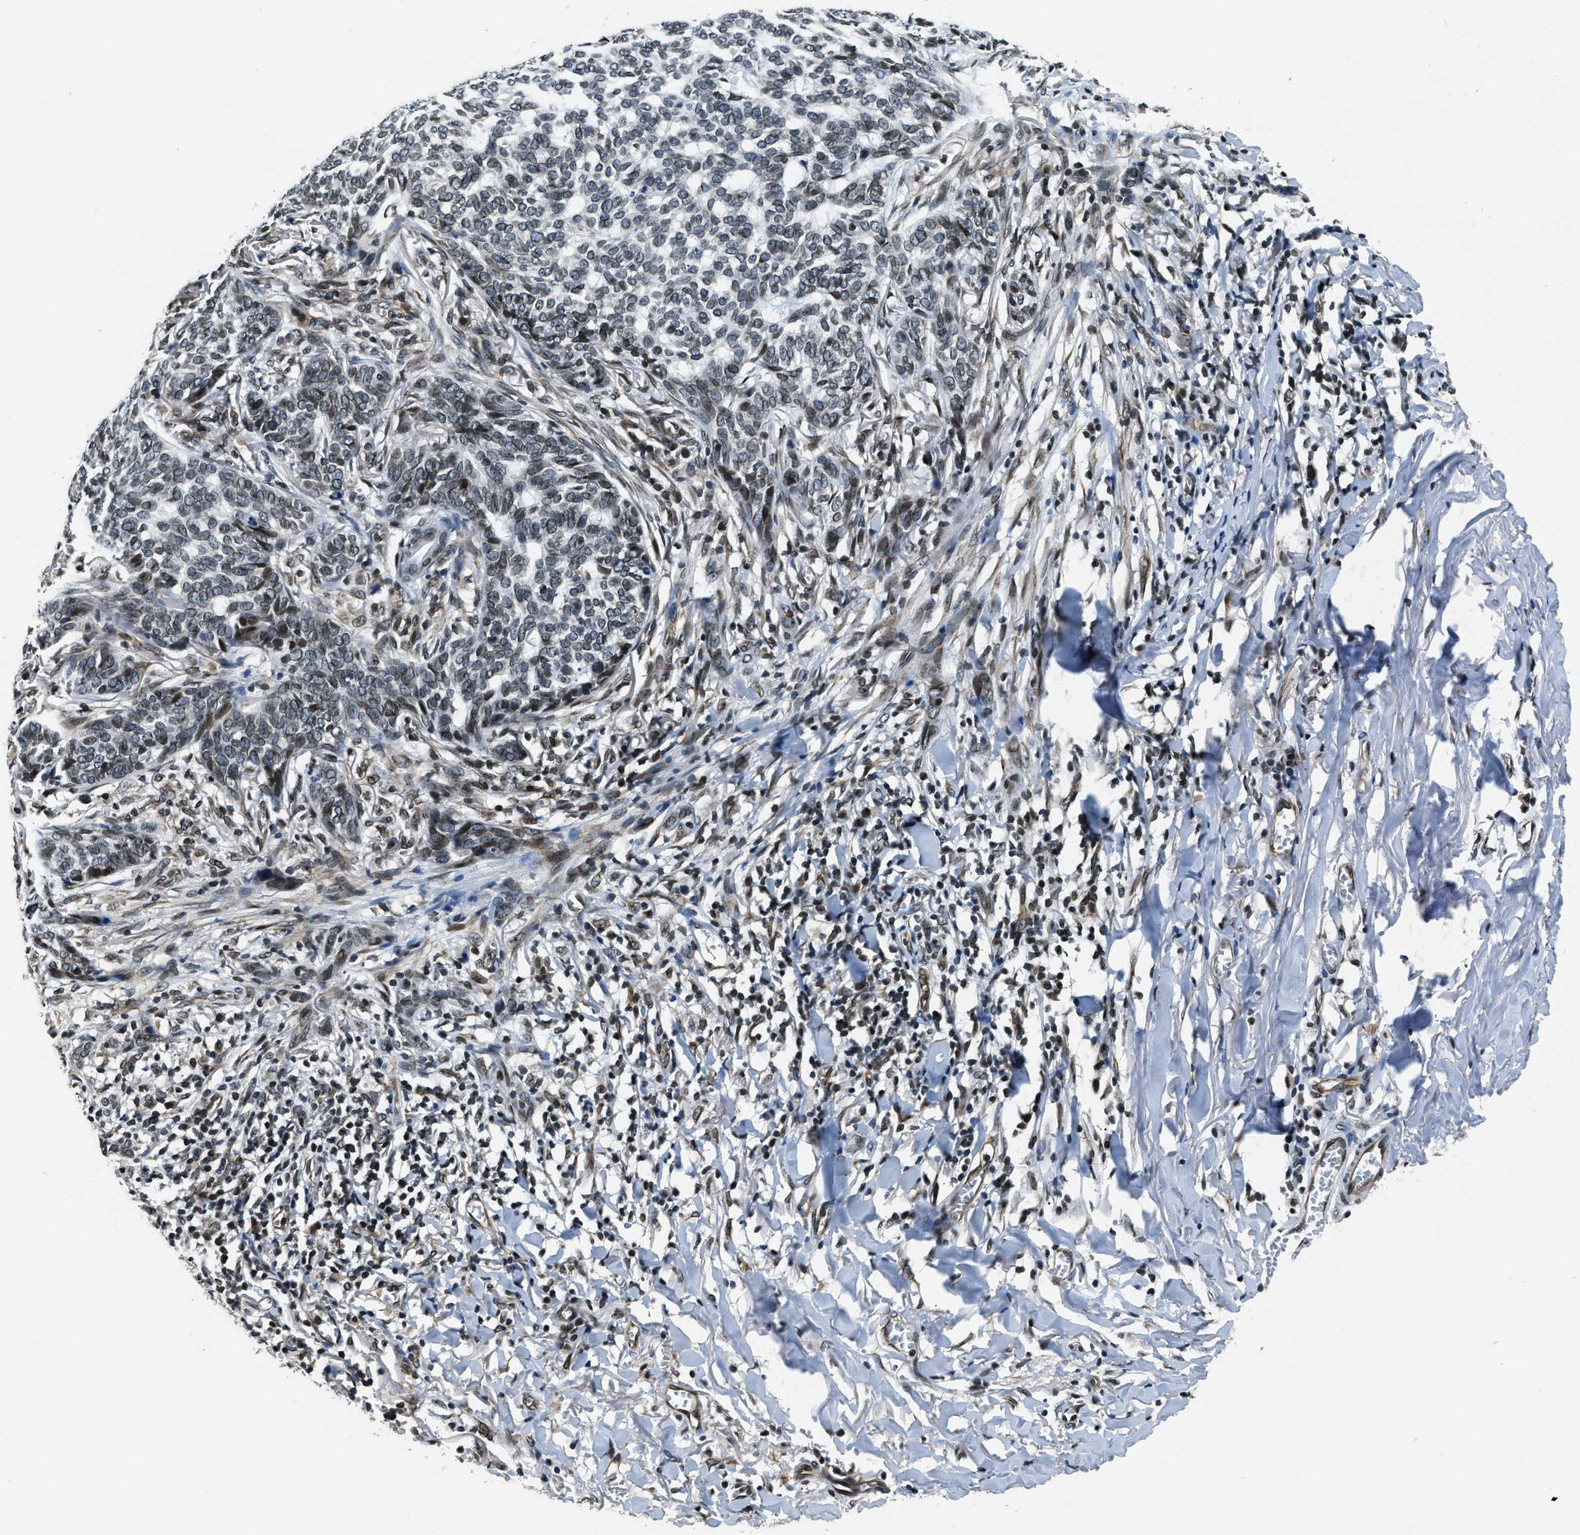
{"staining": {"intensity": "weak", "quantity": "25%-75%", "location": "cytoplasmic/membranous,nuclear"}, "tissue": "skin cancer", "cell_type": "Tumor cells", "image_type": "cancer", "snomed": [{"axis": "morphology", "description": "Basal cell carcinoma"}, {"axis": "topography", "description": "Skin"}], "caption": "Basal cell carcinoma (skin) stained with DAB immunohistochemistry (IHC) demonstrates low levels of weak cytoplasmic/membranous and nuclear positivity in approximately 25%-75% of tumor cells. The staining was performed using DAB (3,3'-diaminobenzidine) to visualize the protein expression in brown, while the nuclei were stained in blue with hematoxylin (Magnification: 20x).", "gene": "ZC3HC1", "patient": {"sex": "male", "age": 85}}